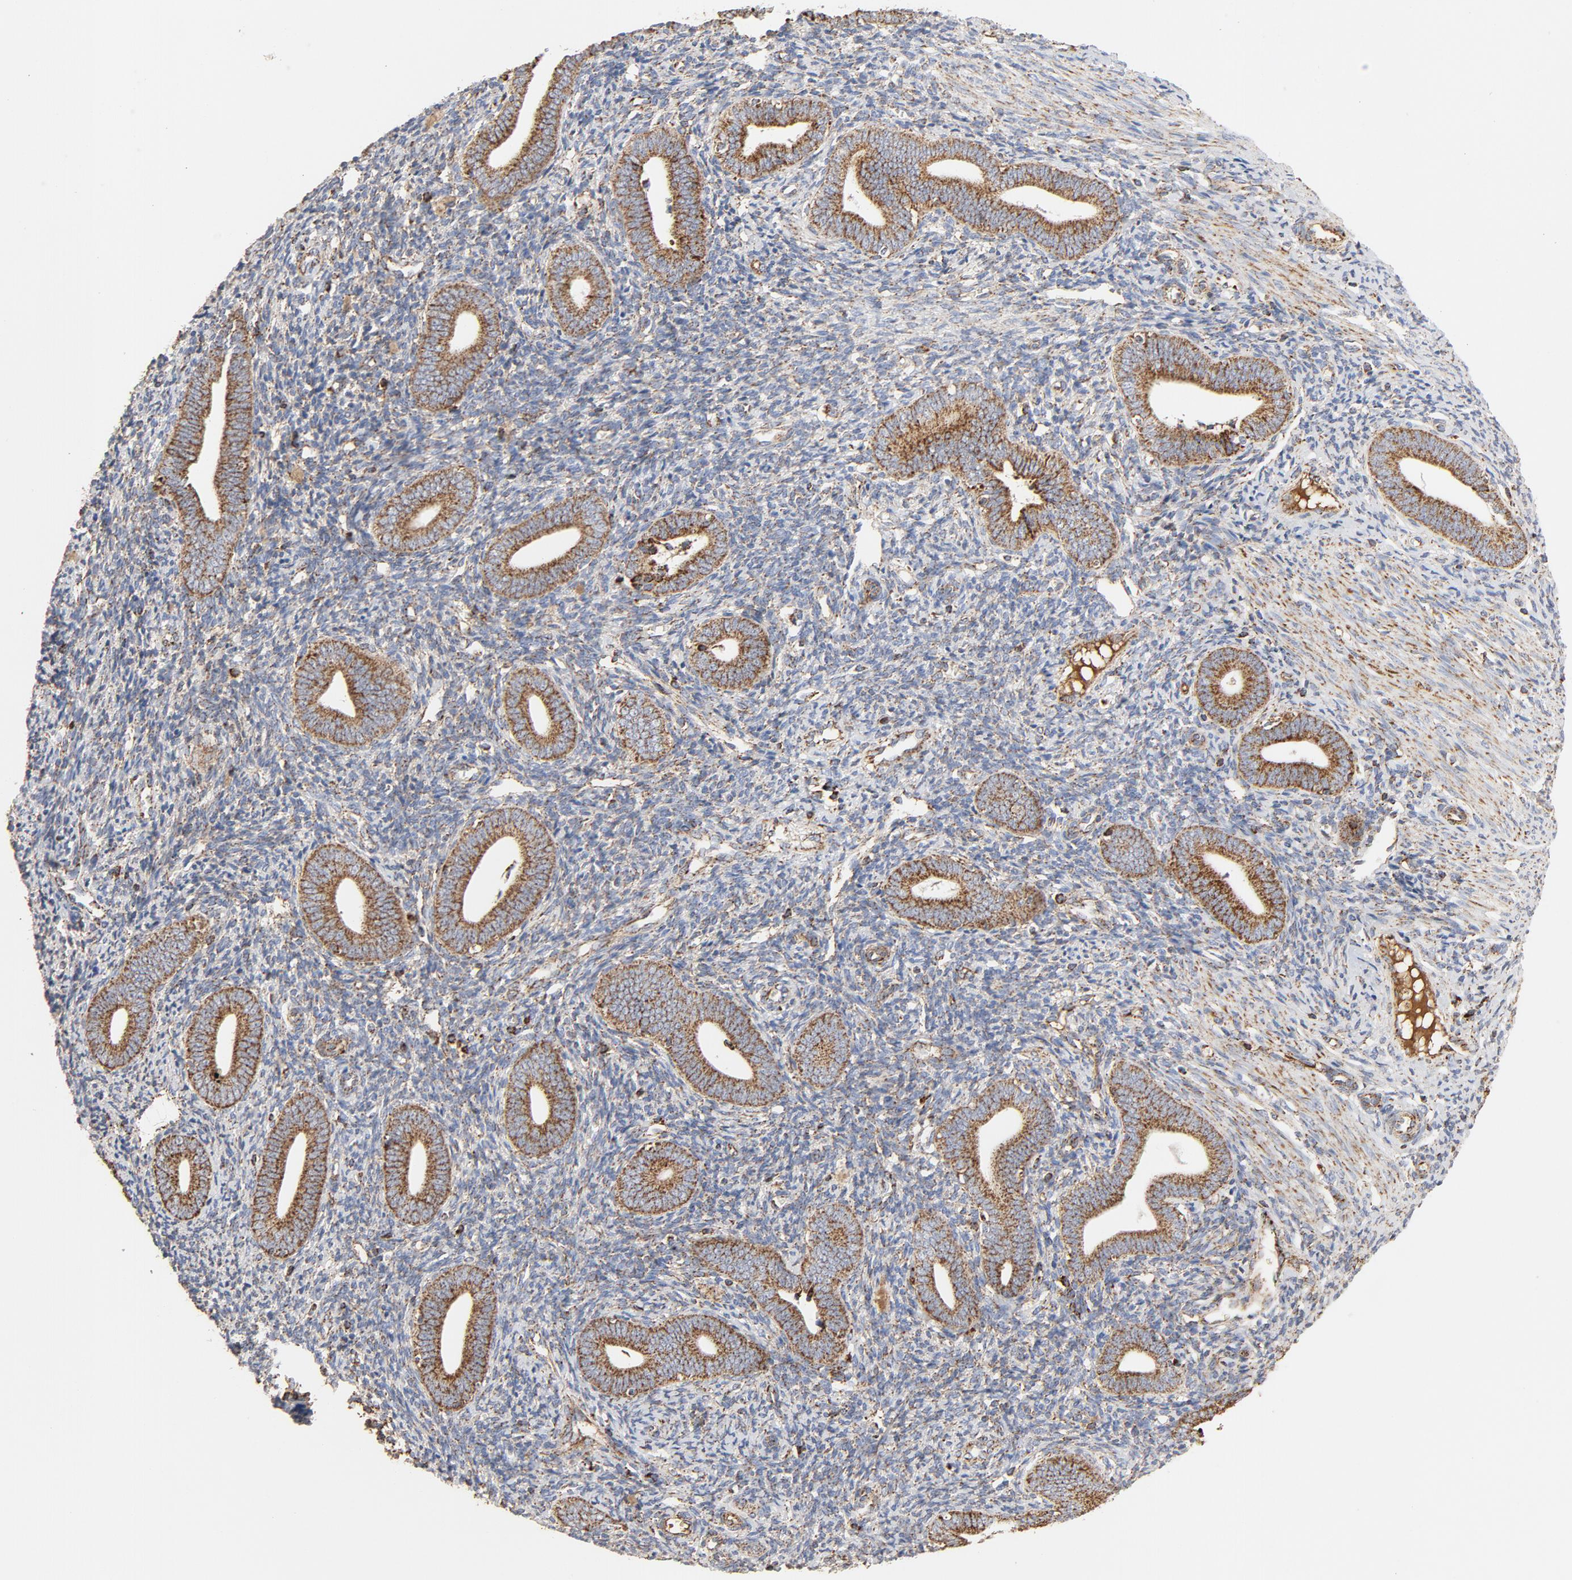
{"staining": {"intensity": "moderate", "quantity": ">75%", "location": "cytoplasmic/membranous"}, "tissue": "endometrium", "cell_type": "Cells in endometrial stroma", "image_type": "normal", "snomed": [{"axis": "morphology", "description": "Normal tissue, NOS"}, {"axis": "topography", "description": "Uterus"}, {"axis": "topography", "description": "Endometrium"}], "caption": "The immunohistochemical stain shows moderate cytoplasmic/membranous positivity in cells in endometrial stroma of benign endometrium. (DAB (3,3'-diaminobenzidine) = brown stain, brightfield microscopy at high magnification).", "gene": "PCNX4", "patient": {"sex": "female", "age": 33}}